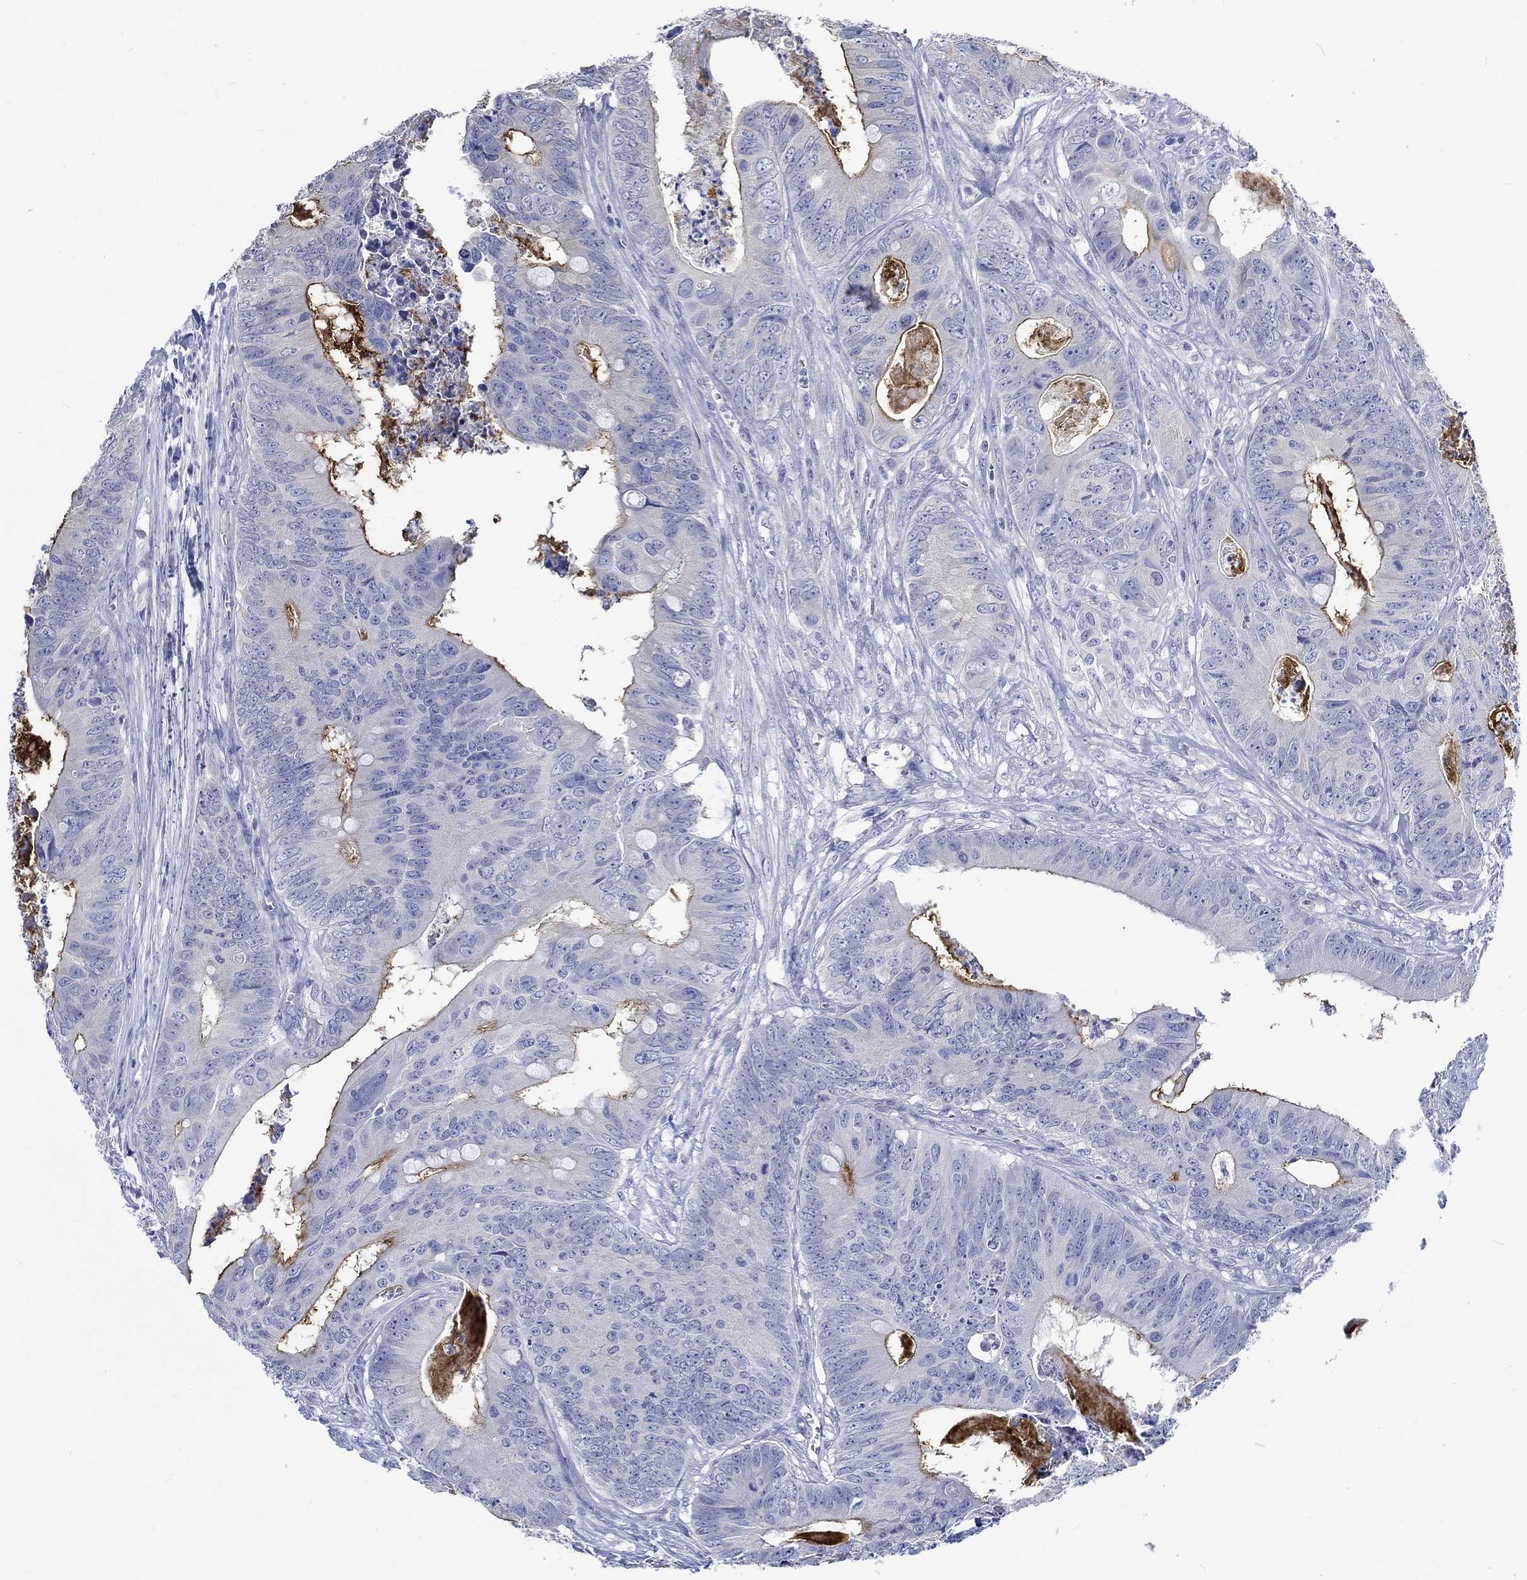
{"staining": {"intensity": "strong", "quantity": "<25%", "location": "cytoplasmic/membranous"}, "tissue": "colorectal cancer", "cell_type": "Tumor cells", "image_type": "cancer", "snomed": [{"axis": "morphology", "description": "Adenocarcinoma, NOS"}, {"axis": "topography", "description": "Colon"}], "caption": "This is a photomicrograph of immunohistochemistry staining of colorectal cancer (adenocarcinoma), which shows strong positivity in the cytoplasmic/membranous of tumor cells.", "gene": "KCNA1", "patient": {"sex": "male", "age": 84}}